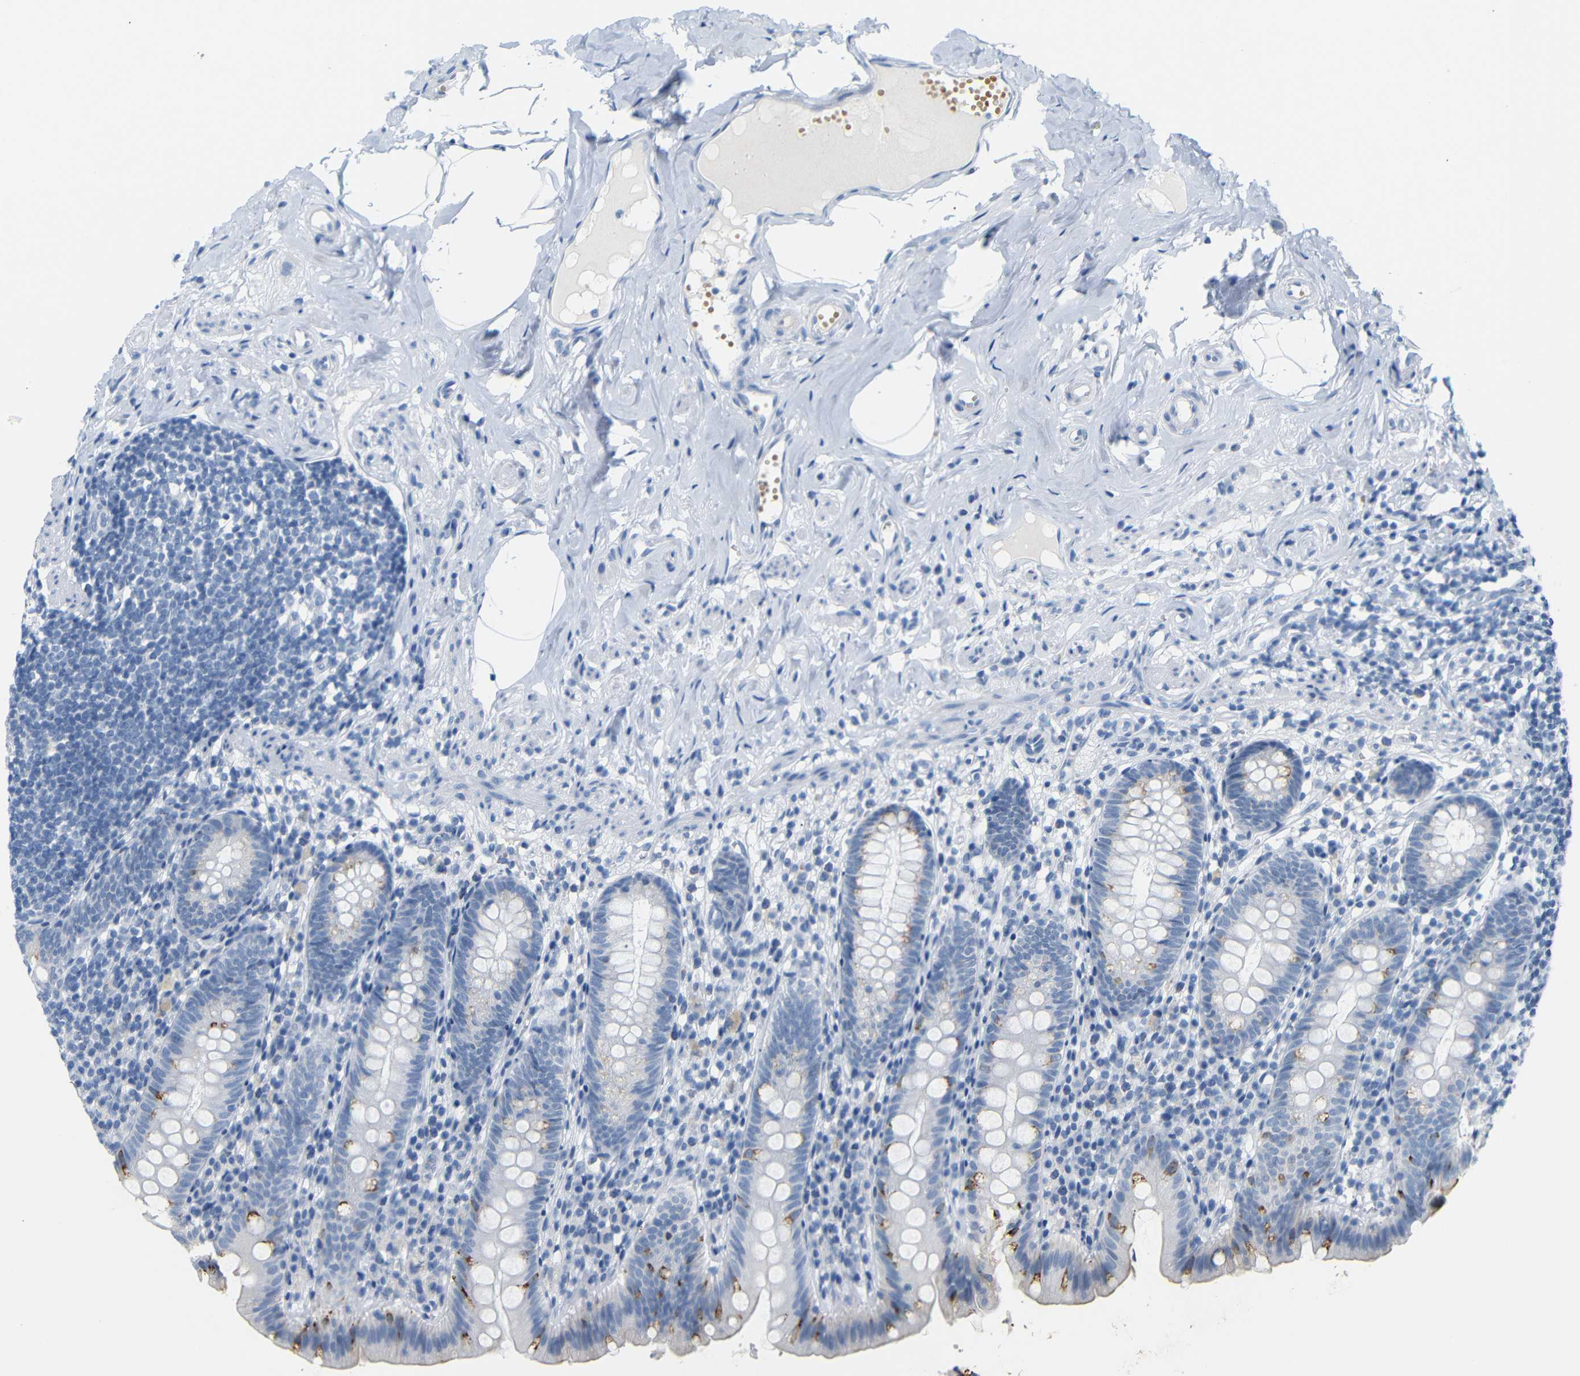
{"staining": {"intensity": "moderate", "quantity": "<25%", "location": "cytoplasmic/membranous"}, "tissue": "appendix", "cell_type": "Glandular cells", "image_type": "normal", "snomed": [{"axis": "morphology", "description": "Normal tissue, NOS"}, {"axis": "topography", "description": "Appendix"}], "caption": "A photomicrograph showing moderate cytoplasmic/membranous positivity in approximately <25% of glandular cells in benign appendix, as visualized by brown immunohistochemical staining.", "gene": "DYNAP", "patient": {"sex": "male", "age": 52}}